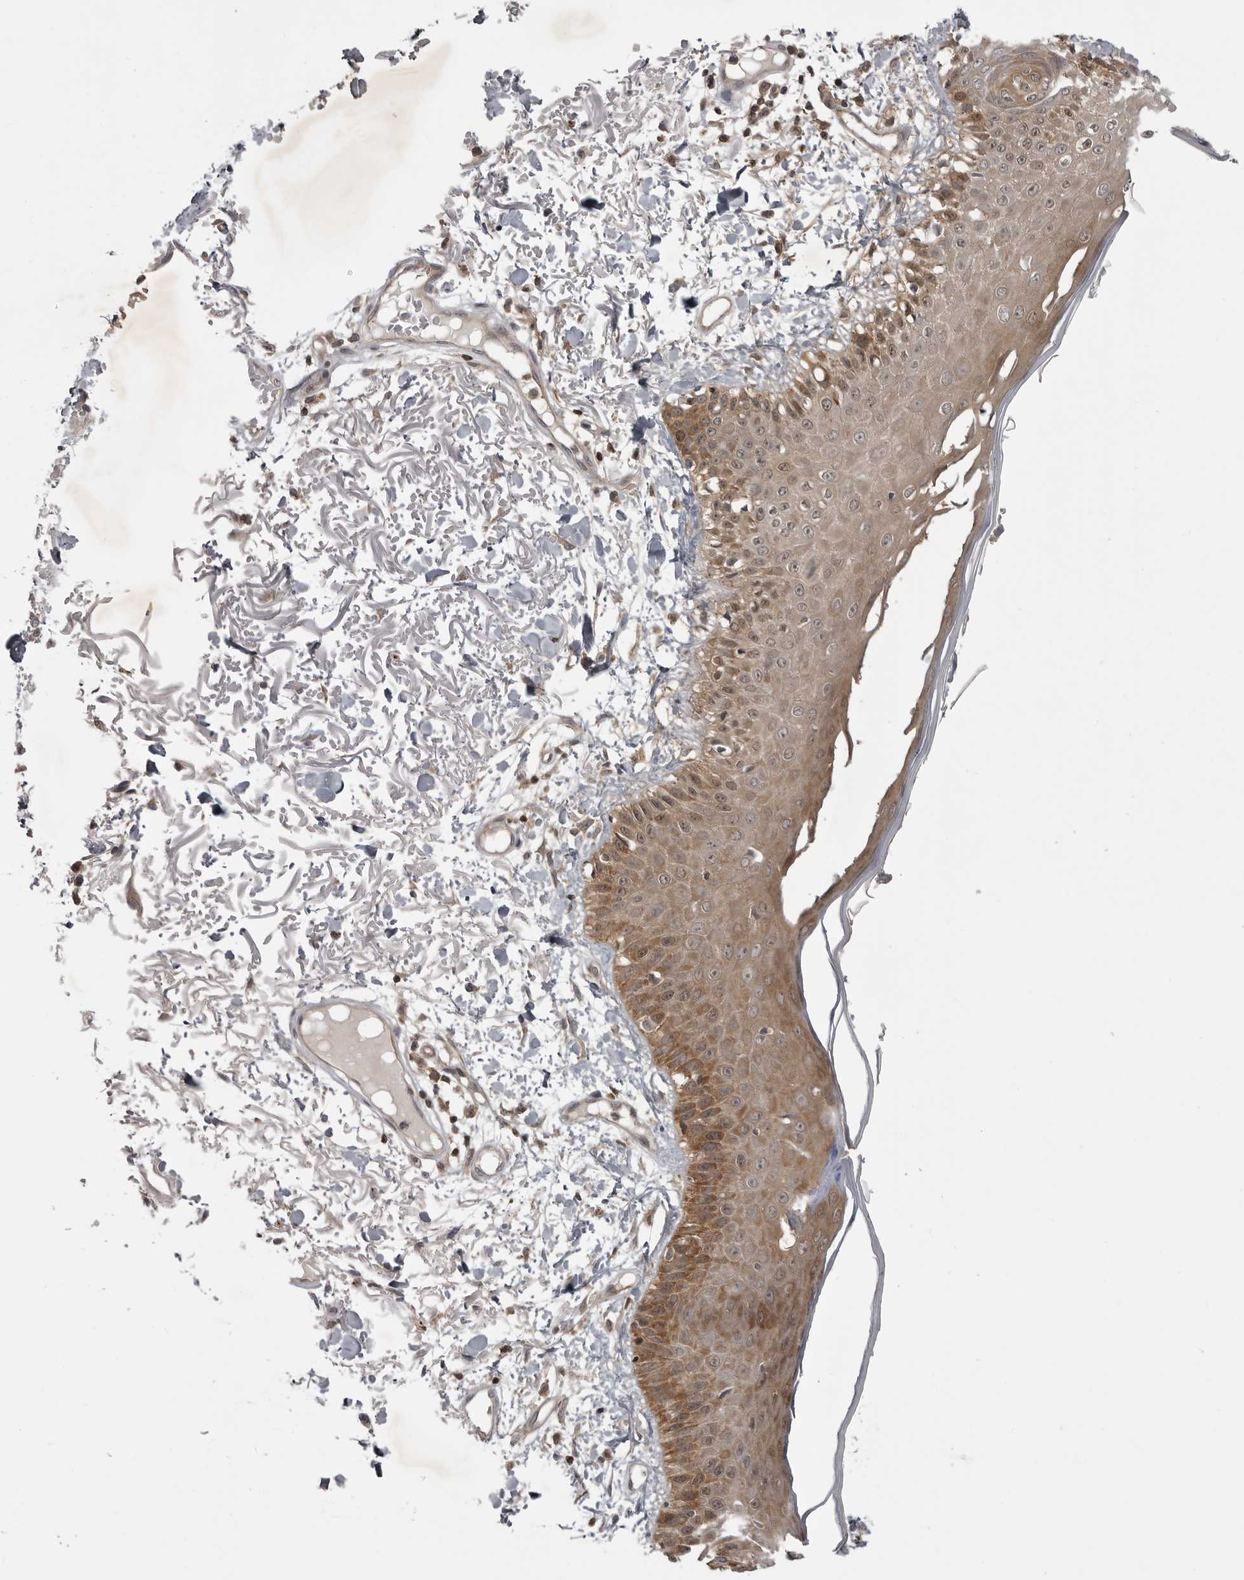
{"staining": {"intensity": "moderate", "quantity": ">75%", "location": "cytoplasmic/membranous,nuclear"}, "tissue": "skin", "cell_type": "Fibroblasts", "image_type": "normal", "snomed": [{"axis": "morphology", "description": "Normal tissue, NOS"}, {"axis": "morphology", "description": "Squamous cell carcinoma, NOS"}, {"axis": "topography", "description": "Skin"}, {"axis": "topography", "description": "Peripheral nerve tissue"}], "caption": "Immunohistochemical staining of unremarkable human skin demonstrates >75% levels of moderate cytoplasmic/membranous,nuclear protein positivity in about >75% of fibroblasts.", "gene": "STK24", "patient": {"sex": "male", "age": 83}}